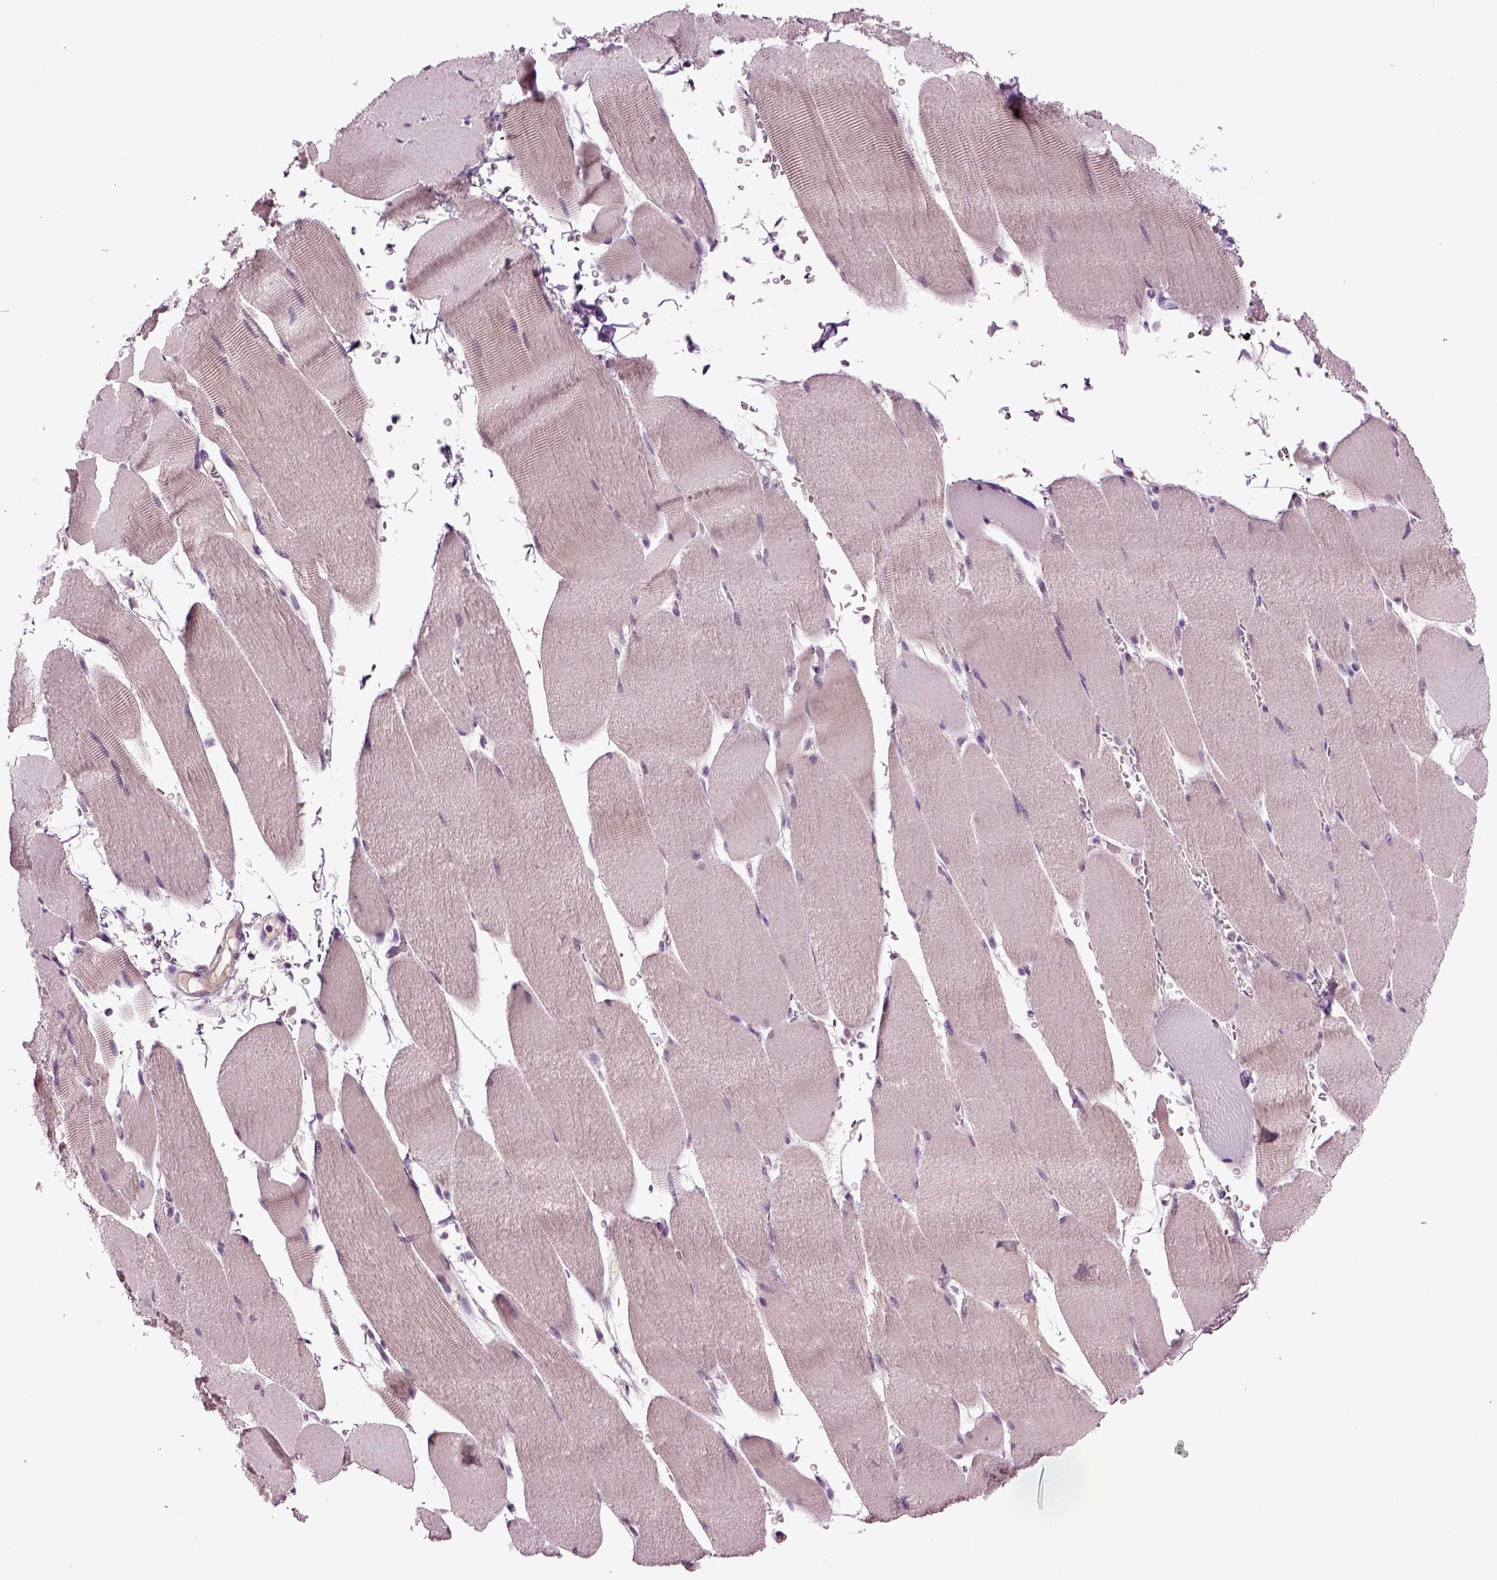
{"staining": {"intensity": "negative", "quantity": "none", "location": "none"}, "tissue": "skeletal muscle", "cell_type": "Myocytes", "image_type": "normal", "snomed": [{"axis": "morphology", "description": "Normal tissue, NOS"}, {"axis": "topography", "description": "Skeletal muscle"}], "caption": "The IHC histopathology image has no significant positivity in myocytes of skeletal muscle. (IHC, brightfield microscopy, high magnification).", "gene": "SPATA17", "patient": {"sex": "male", "age": 56}}